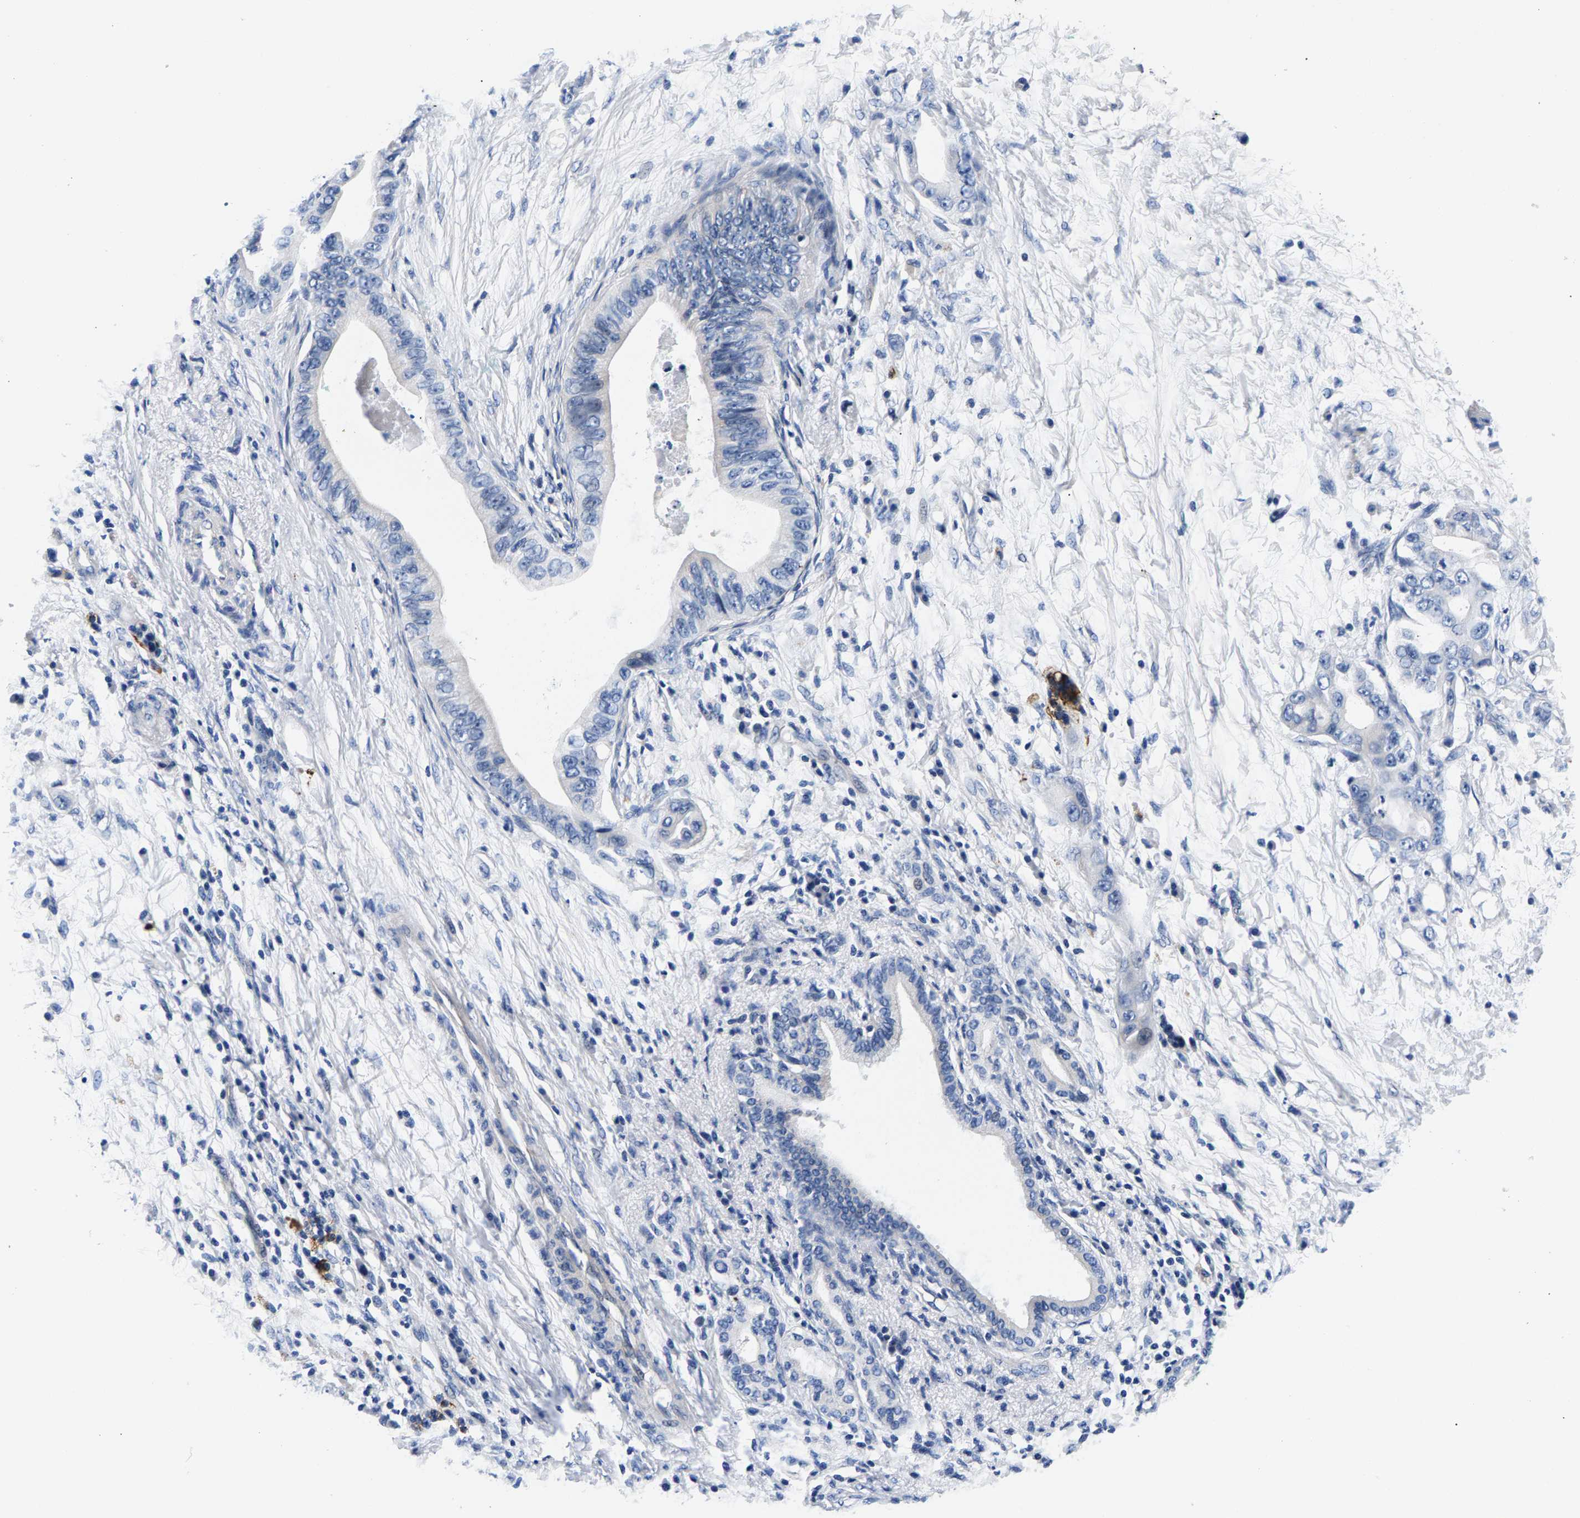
{"staining": {"intensity": "negative", "quantity": "none", "location": "none"}, "tissue": "pancreatic cancer", "cell_type": "Tumor cells", "image_type": "cancer", "snomed": [{"axis": "morphology", "description": "Adenocarcinoma, NOS"}, {"axis": "topography", "description": "Pancreas"}], "caption": "IHC histopathology image of neoplastic tissue: human adenocarcinoma (pancreatic) stained with DAB (3,3'-diaminobenzidine) exhibits no significant protein expression in tumor cells.", "gene": "P2RY4", "patient": {"sex": "male", "age": 77}}